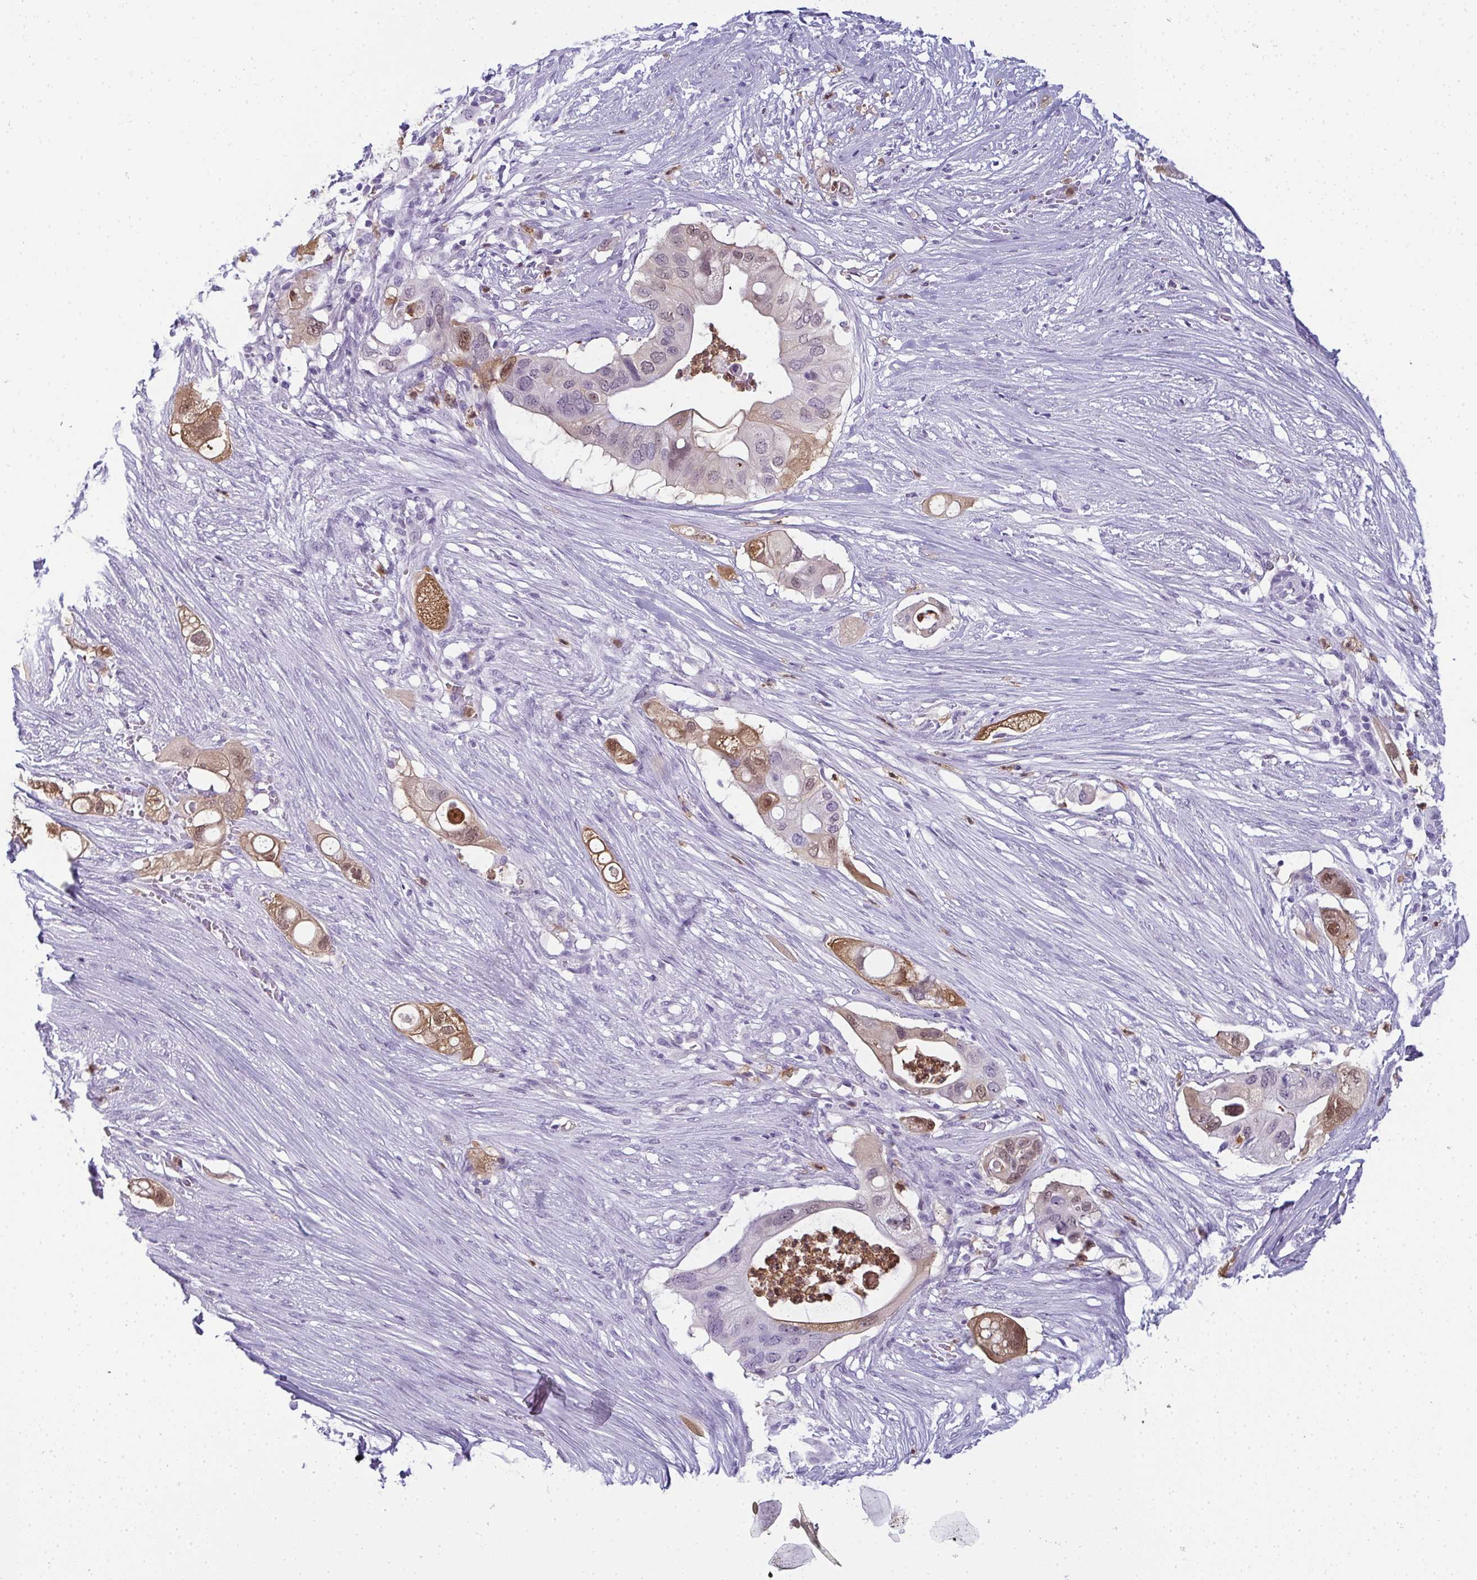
{"staining": {"intensity": "moderate", "quantity": "<25%", "location": "cytoplasmic/membranous,nuclear"}, "tissue": "pancreatic cancer", "cell_type": "Tumor cells", "image_type": "cancer", "snomed": [{"axis": "morphology", "description": "Adenocarcinoma, NOS"}, {"axis": "topography", "description": "Pancreas"}], "caption": "Immunohistochemical staining of pancreatic cancer reveals moderate cytoplasmic/membranous and nuclear protein expression in about <25% of tumor cells.", "gene": "CDA", "patient": {"sex": "female", "age": 72}}